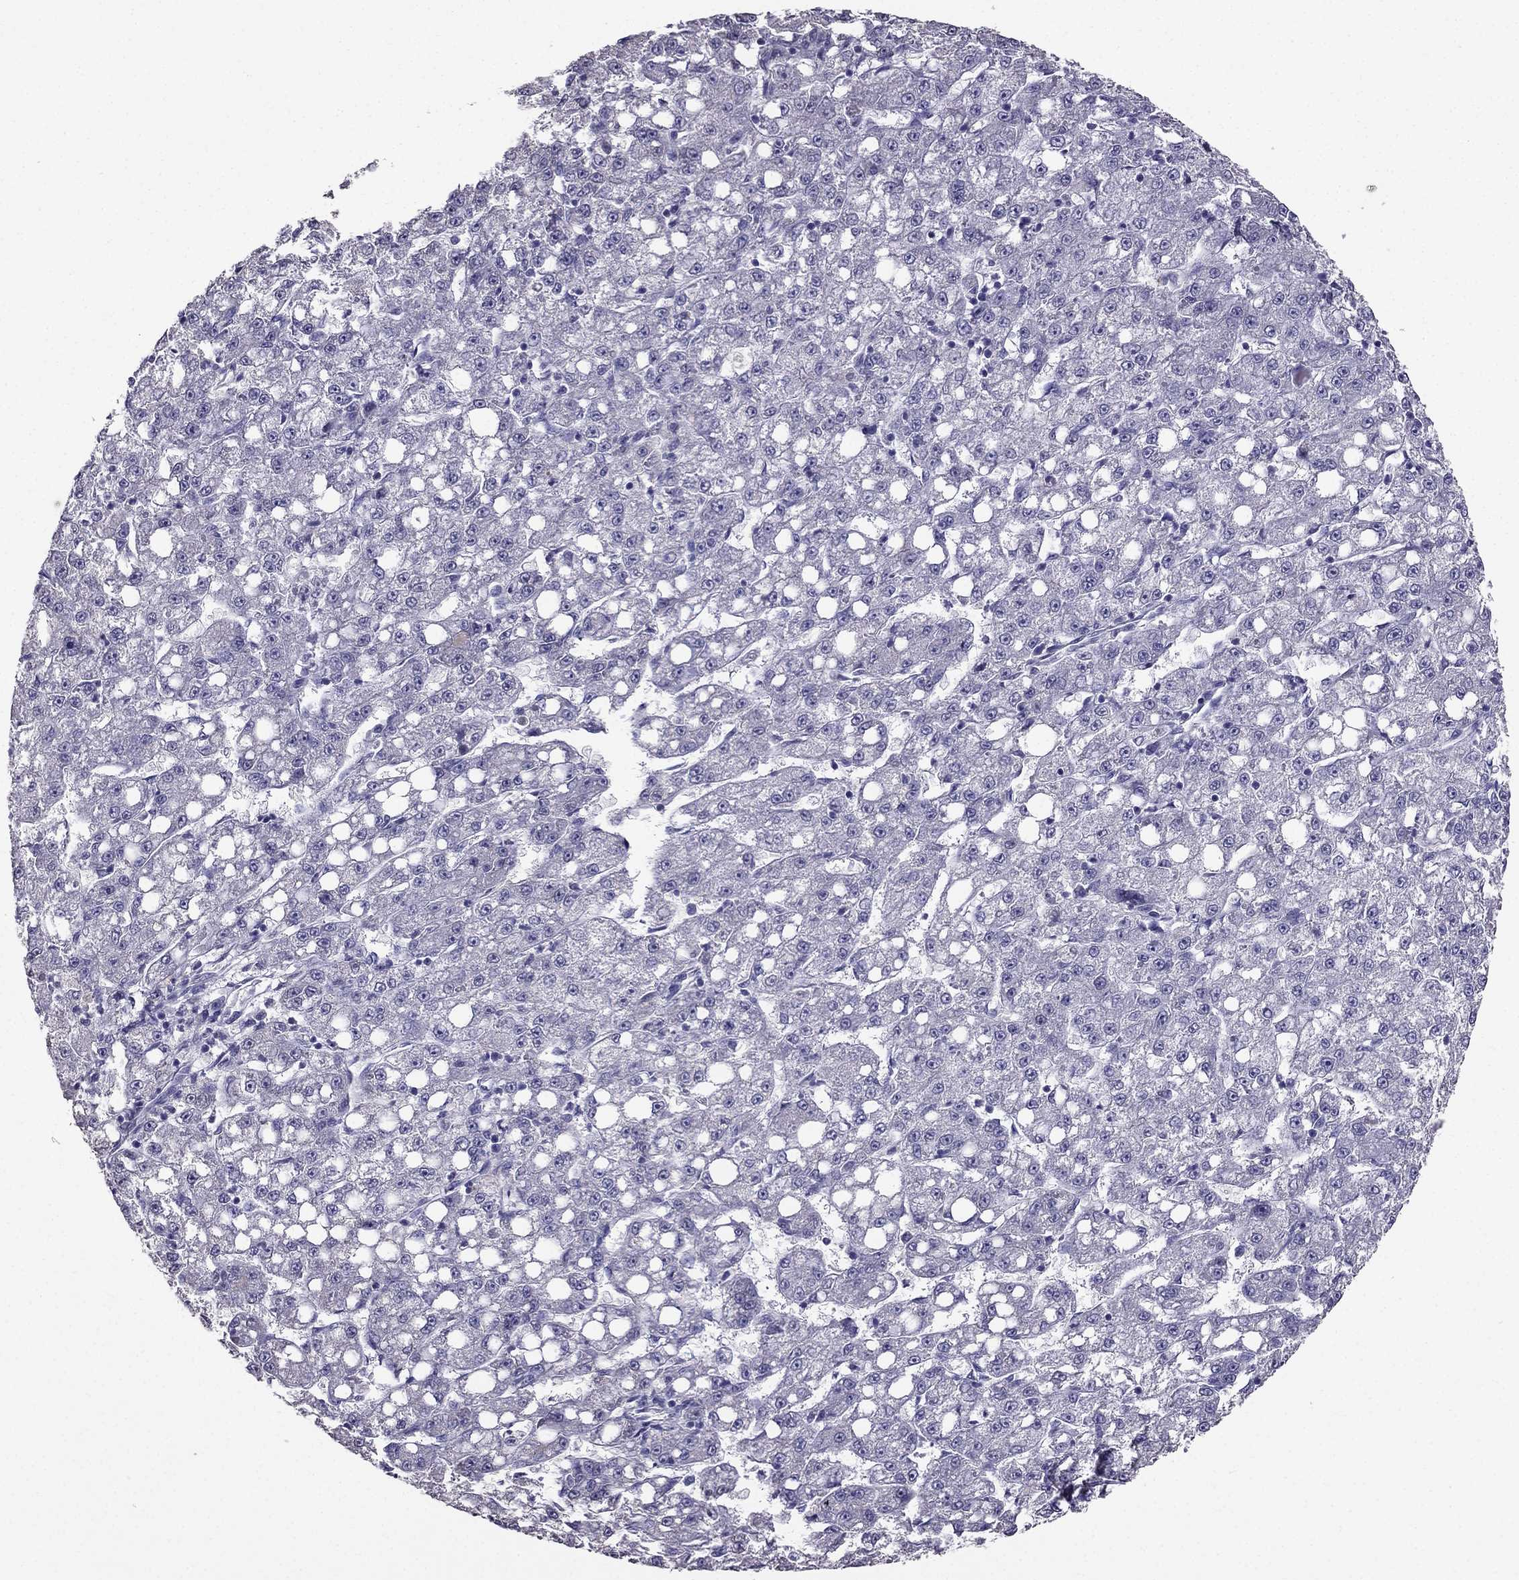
{"staining": {"intensity": "negative", "quantity": "none", "location": "none"}, "tissue": "liver cancer", "cell_type": "Tumor cells", "image_type": "cancer", "snomed": [{"axis": "morphology", "description": "Carcinoma, Hepatocellular, NOS"}, {"axis": "topography", "description": "Liver"}], "caption": "The histopathology image exhibits no significant expression in tumor cells of liver cancer.", "gene": "SCG5", "patient": {"sex": "female", "age": 65}}